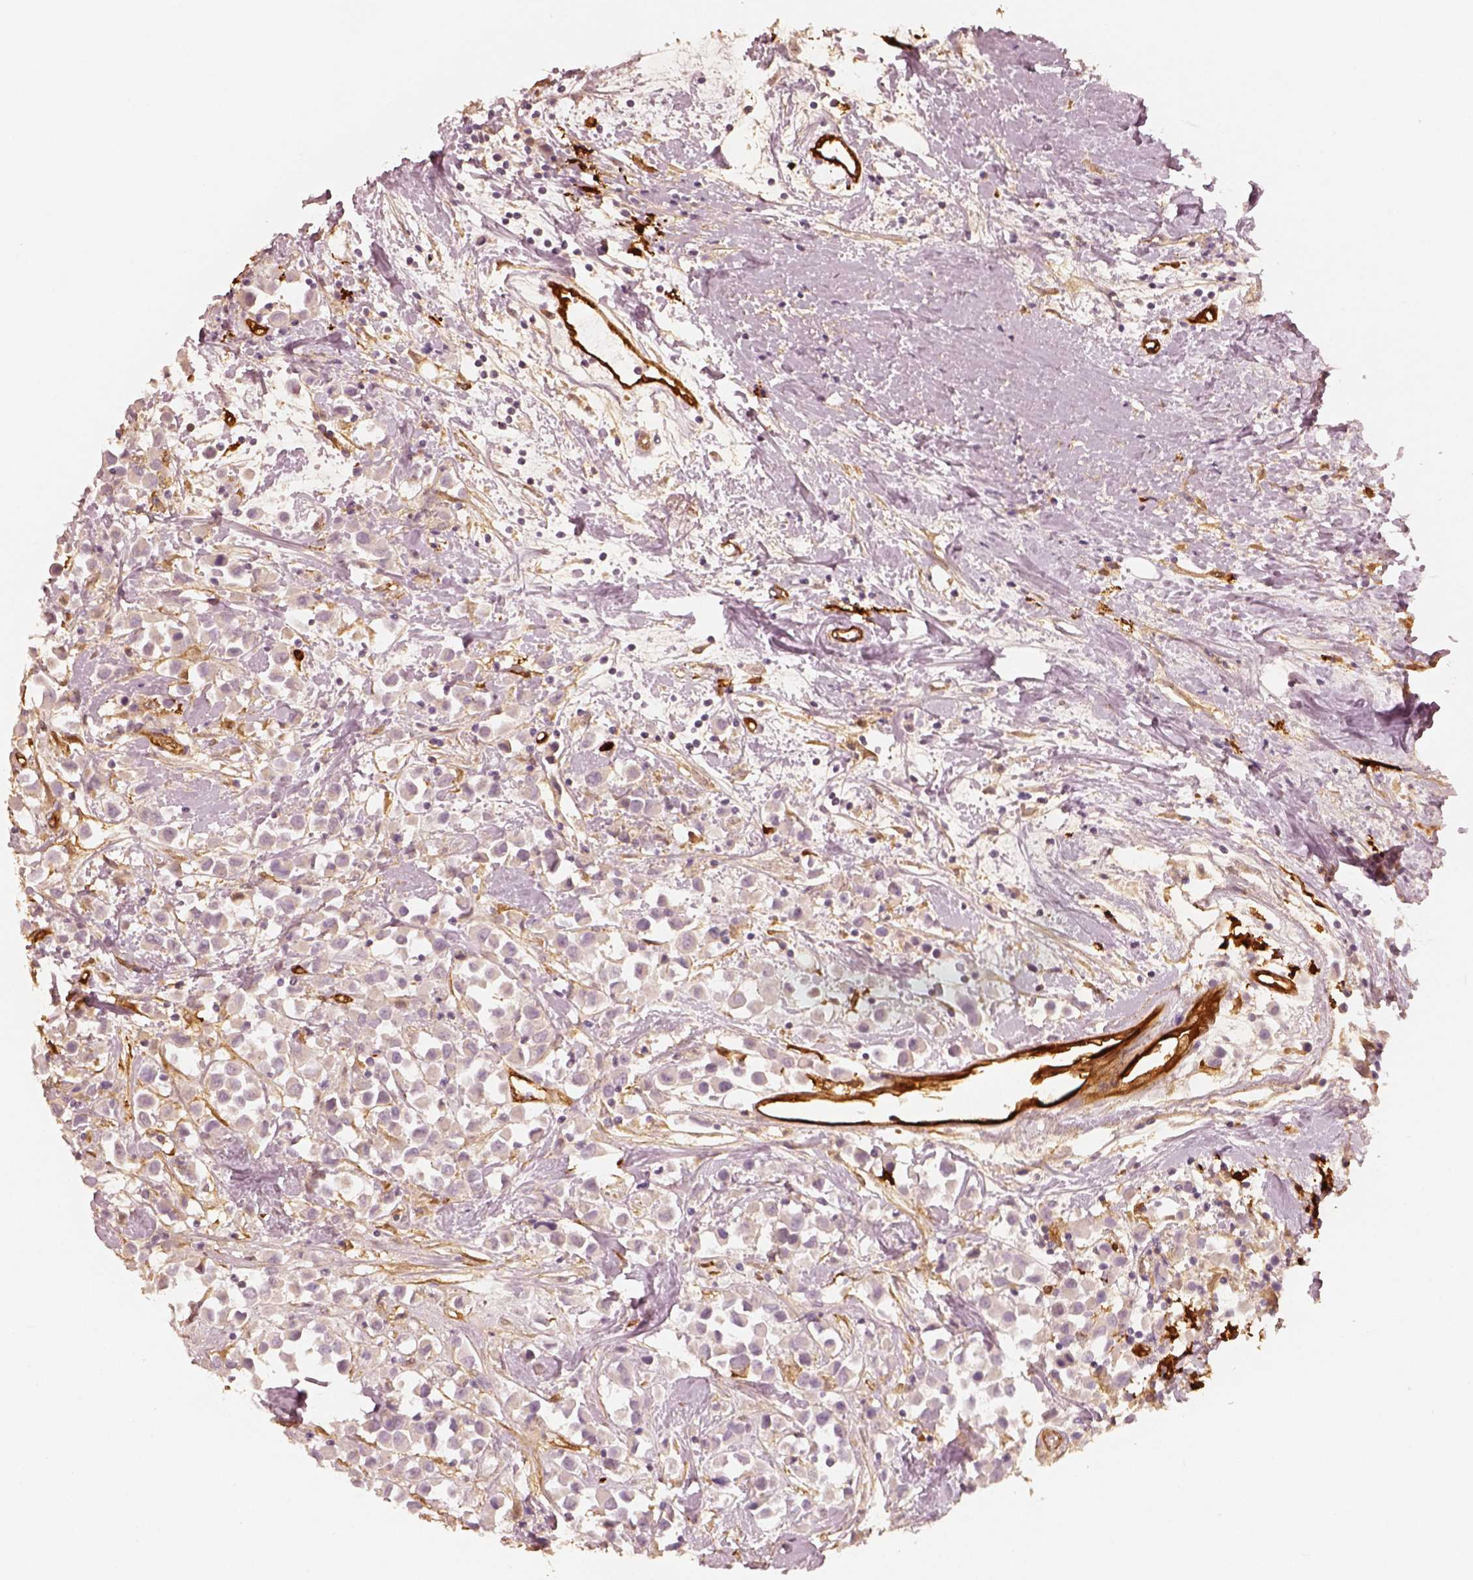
{"staining": {"intensity": "negative", "quantity": "none", "location": "none"}, "tissue": "breast cancer", "cell_type": "Tumor cells", "image_type": "cancer", "snomed": [{"axis": "morphology", "description": "Duct carcinoma"}, {"axis": "topography", "description": "Breast"}], "caption": "This is an immunohistochemistry (IHC) micrograph of infiltrating ductal carcinoma (breast). There is no expression in tumor cells.", "gene": "FSCN1", "patient": {"sex": "female", "age": 61}}